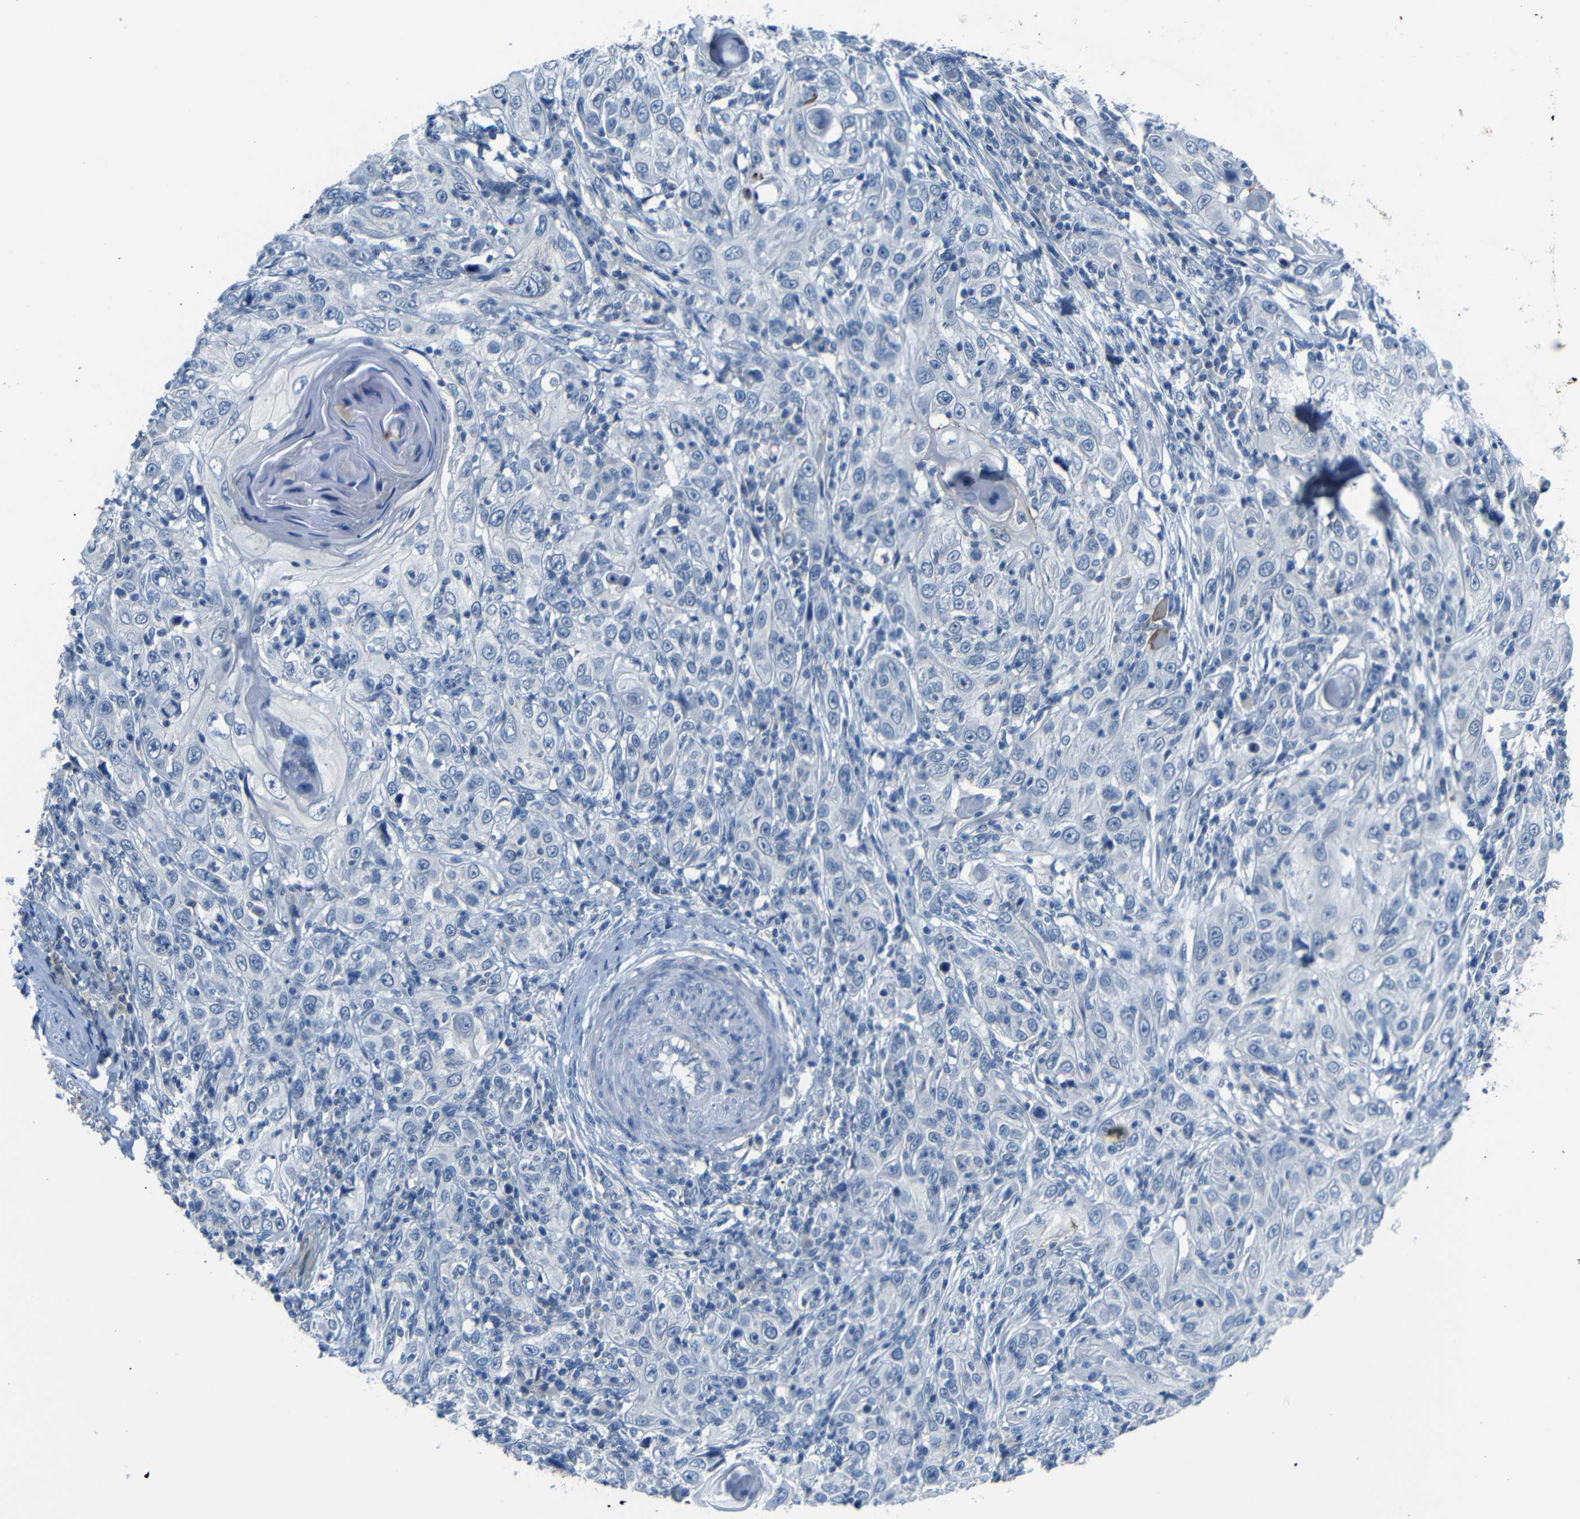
{"staining": {"intensity": "negative", "quantity": "none", "location": "none"}, "tissue": "skin cancer", "cell_type": "Tumor cells", "image_type": "cancer", "snomed": [{"axis": "morphology", "description": "Squamous cell carcinoma, NOS"}, {"axis": "topography", "description": "Skin"}], "caption": "IHC of skin cancer (squamous cell carcinoma) demonstrates no positivity in tumor cells.", "gene": "ANK3", "patient": {"sex": "female", "age": 88}}